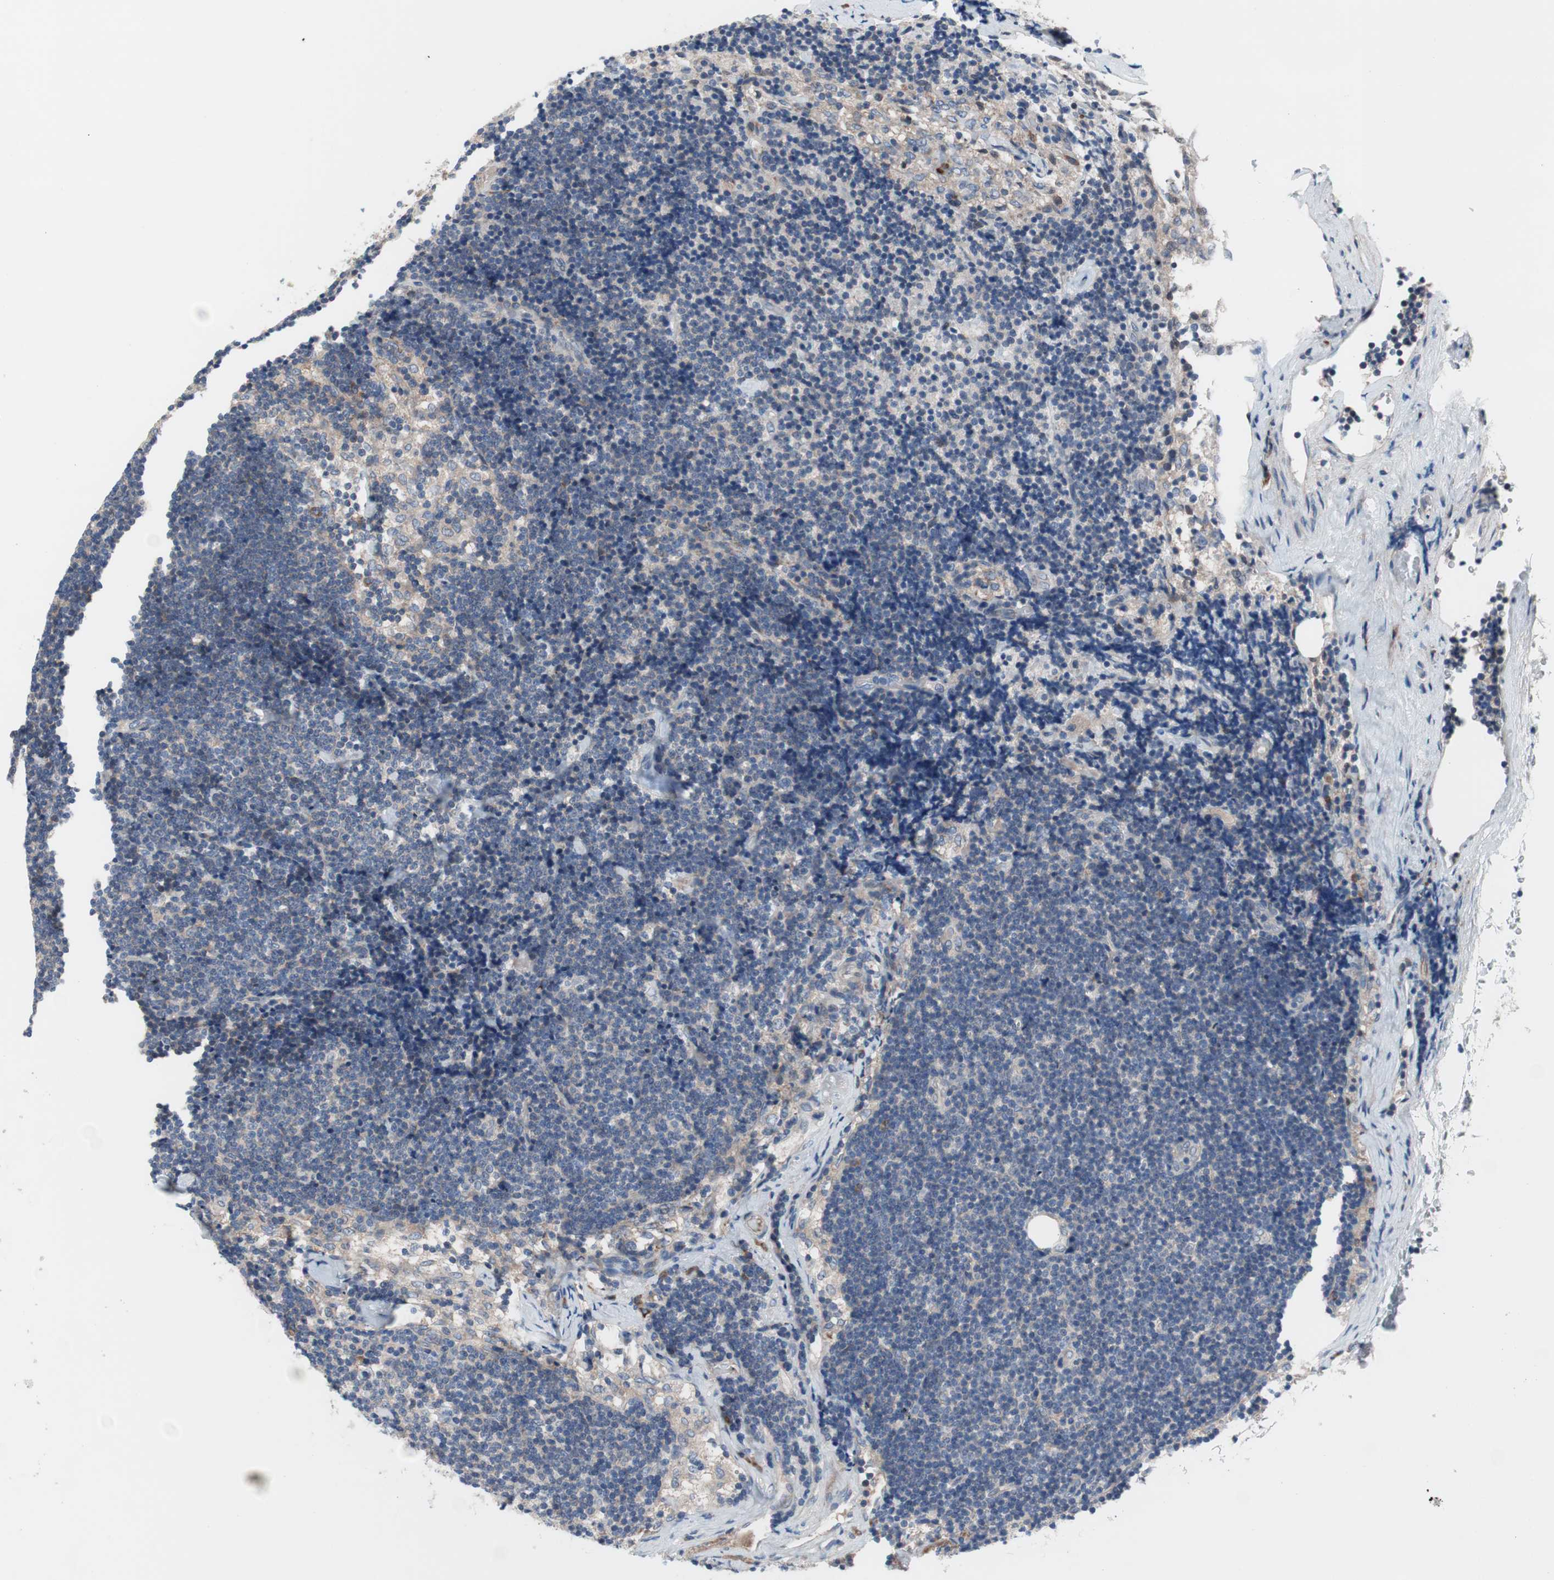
{"staining": {"intensity": "weak", "quantity": ">75%", "location": "cytoplasmic/membranous"}, "tissue": "lymph node", "cell_type": "Germinal center cells", "image_type": "normal", "snomed": [{"axis": "morphology", "description": "Normal tissue, NOS"}, {"axis": "topography", "description": "Lymph node"}], "caption": "Protein staining displays weak cytoplasmic/membranous expression in about >75% of germinal center cells in normal lymph node. (IHC, brightfield microscopy, high magnification).", "gene": "KANSL1", "patient": {"sex": "male", "age": 63}}